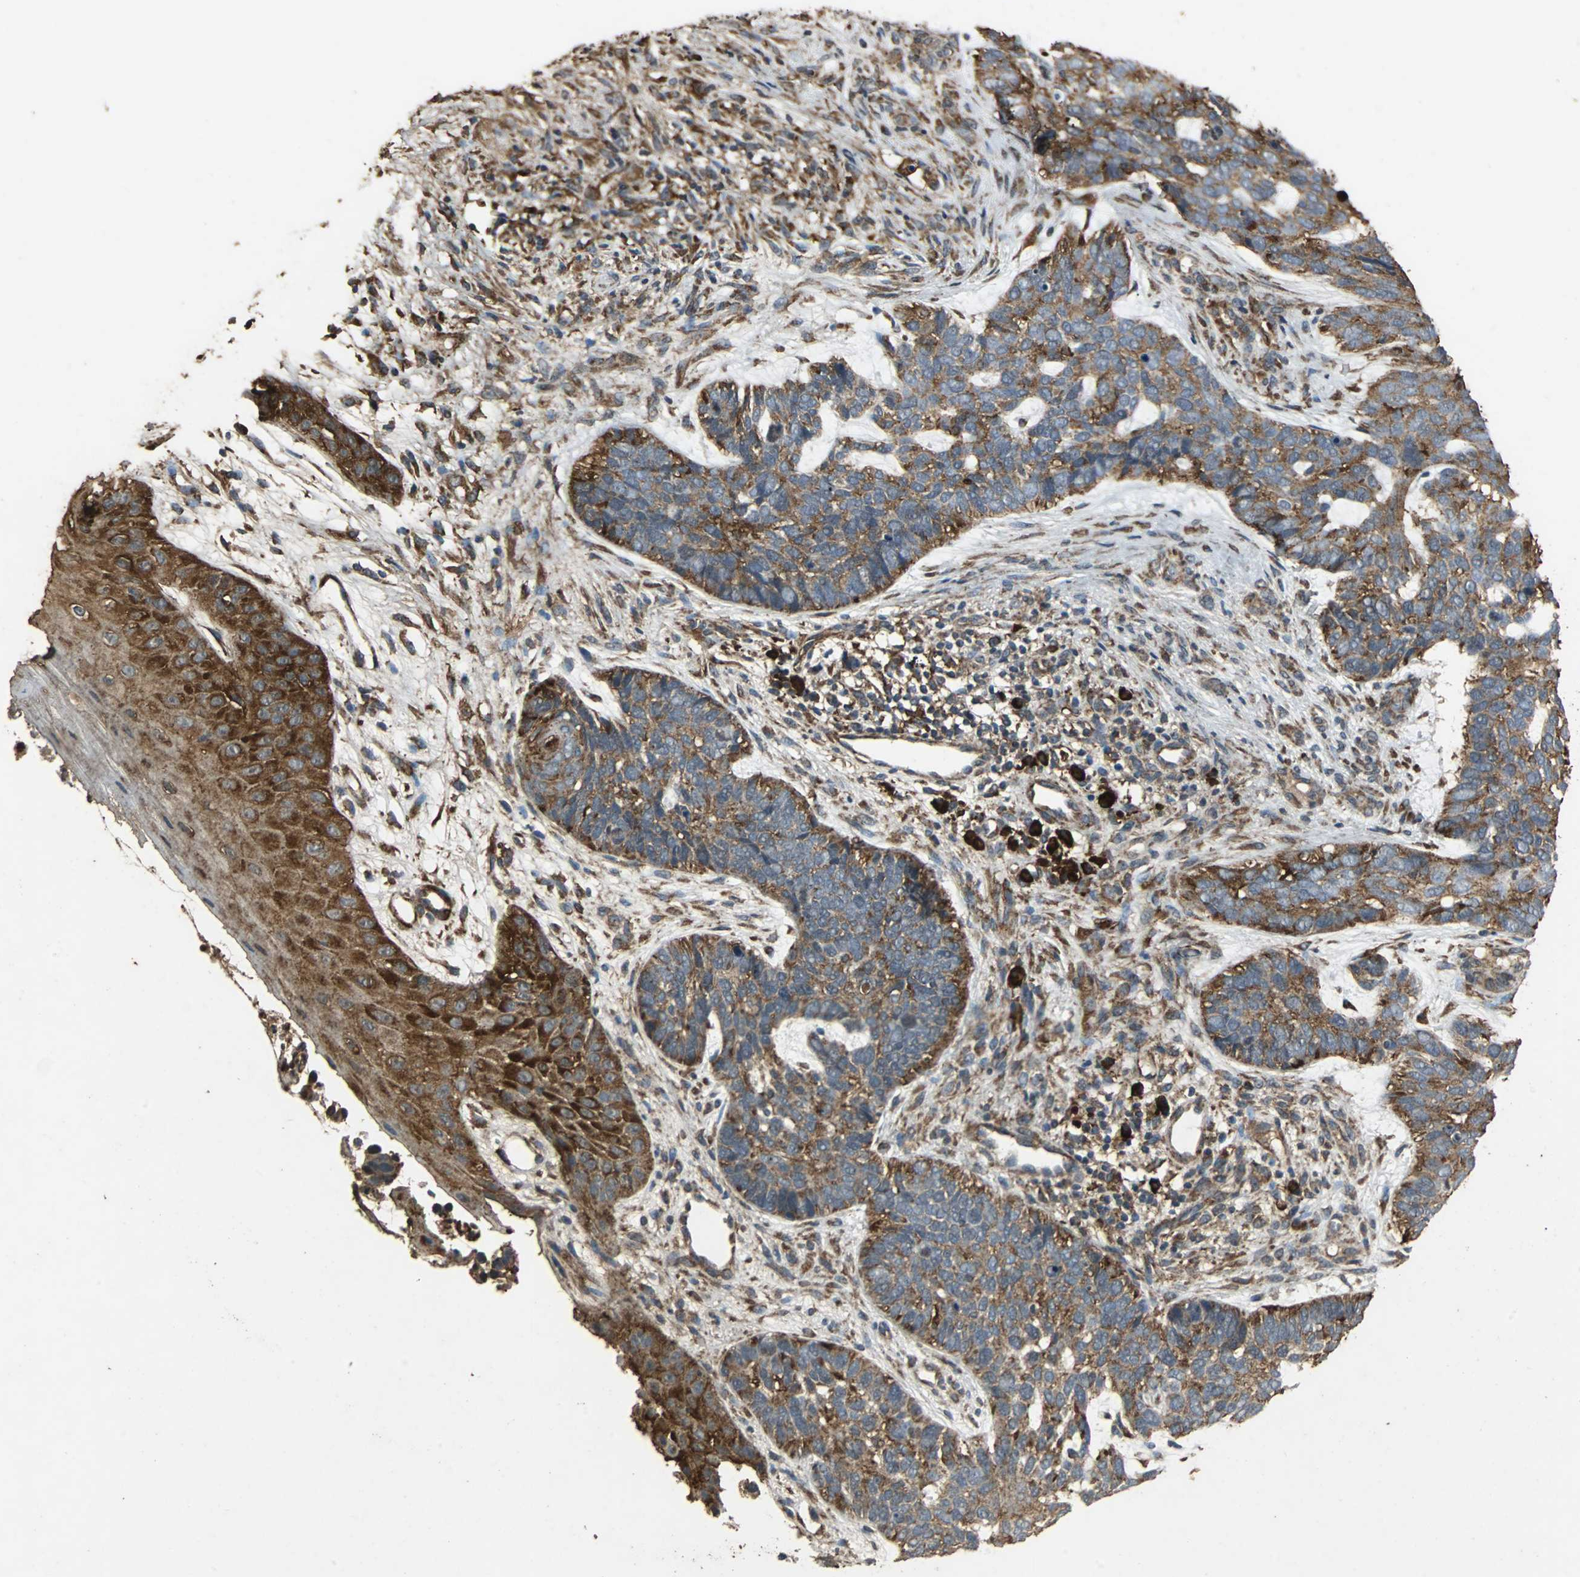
{"staining": {"intensity": "strong", "quantity": ">75%", "location": "cytoplasmic/membranous"}, "tissue": "skin cancer", "cell_type": "Tumor cells", "image_type": "cancer", "snomed": [{"axis": "morphology", "description": "Basal cell carcinoma"}, {"axis": "topography", "description": "Skin"}], "caption": "The photomicrograph displays a brown stain indicating the presence of a protein in the cytoplasmic/membranous of tumor cells in skin cancer (basal cell carcinoma).", "gene": "NAA10", "patient": {"sex": "male", "age": 87}}